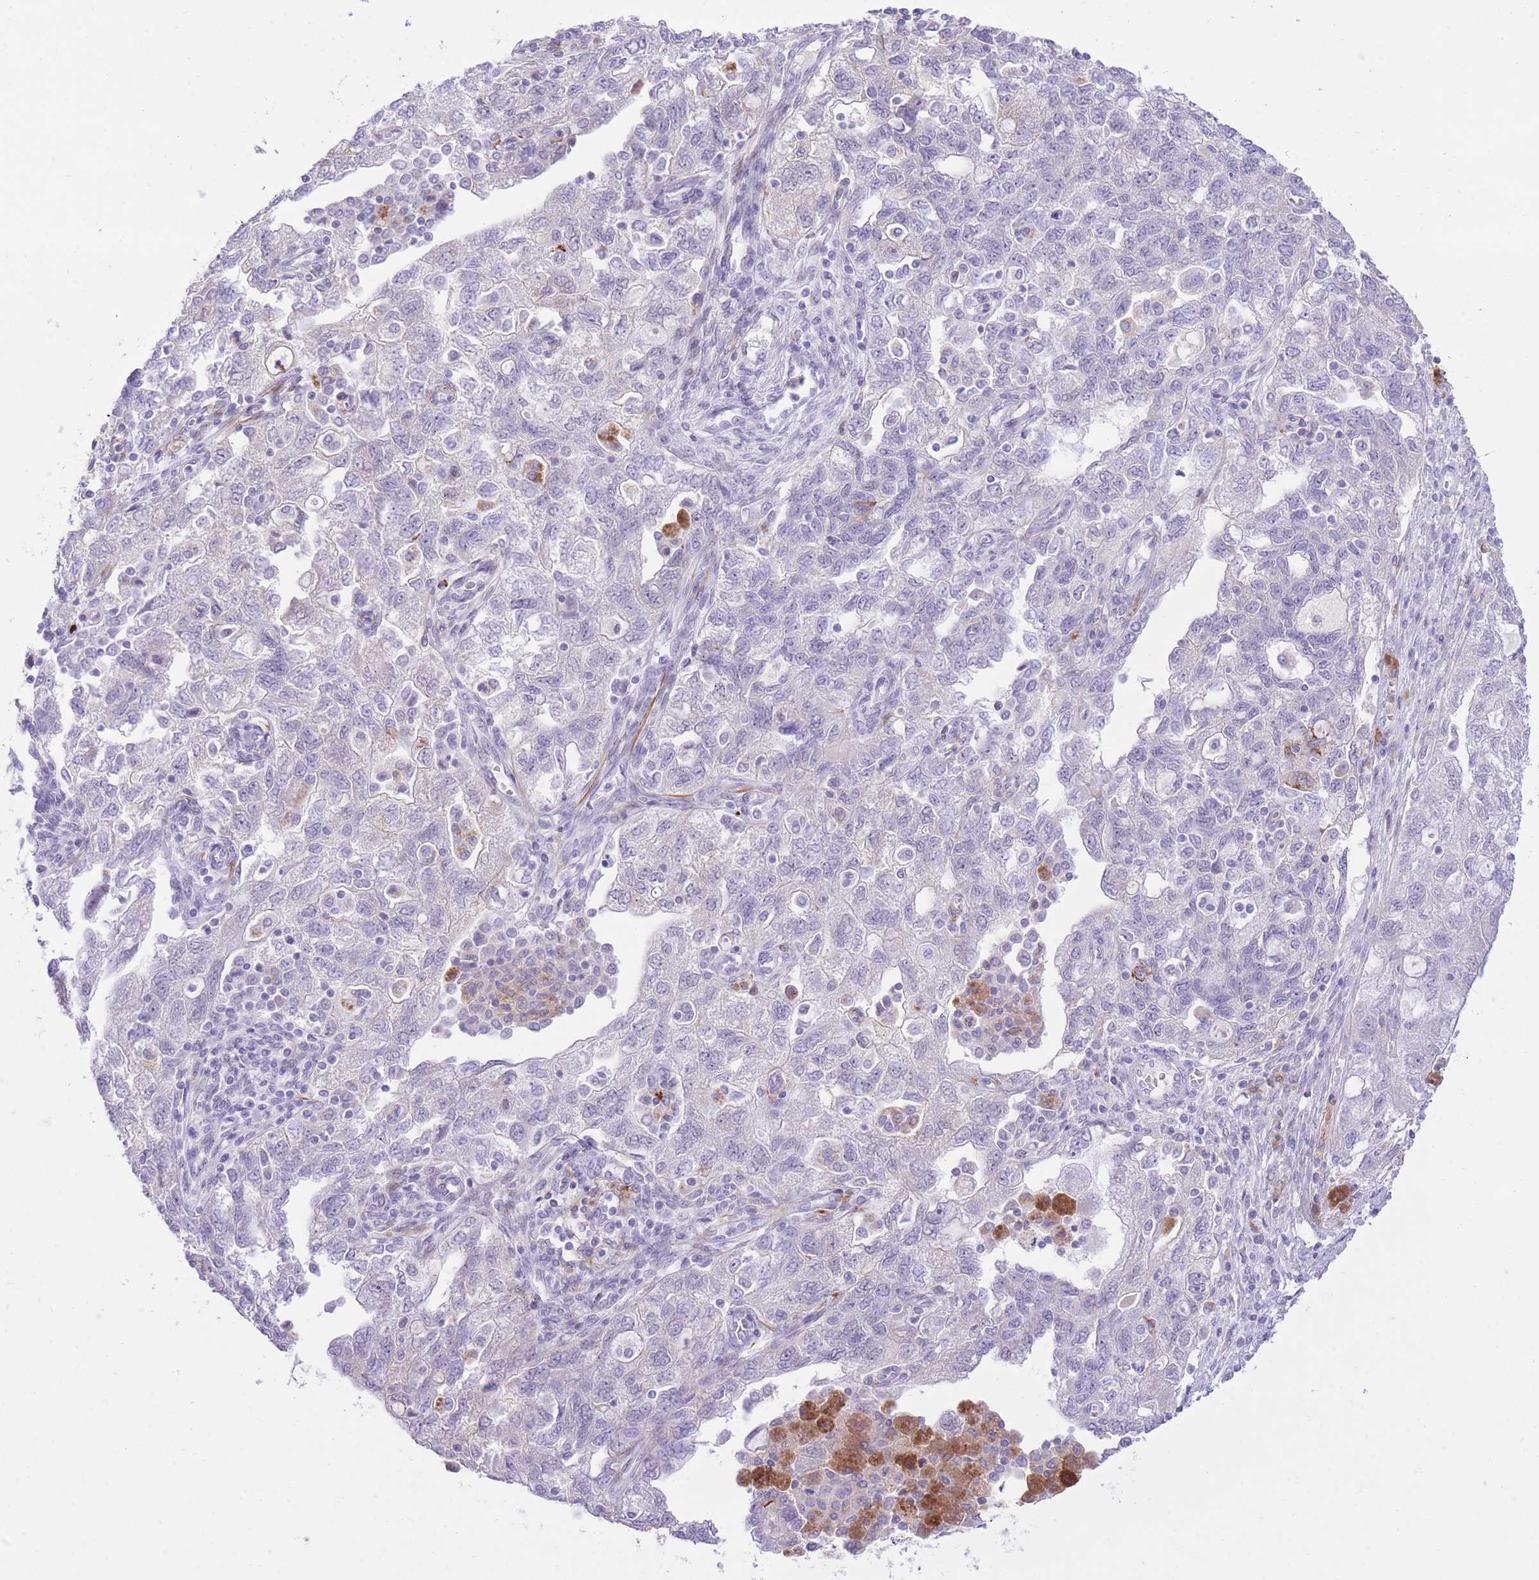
{"staining": {"intensity": "negative", "quantity": "none", "location": "none"}, "tissue": "ovarian cancer", "cell_type": "Tumor cells", "image_type": "cancer", "snomed": [{"axis": "morphology", "description": "Carcinoma, NOS"}, {"axis": "morphology", "description": "Cystadenocarcinoma, serous, NOS"}, {"axis": "topography", "description": "Ovary"}], "caption": "Immunohistochemistry (IHC) image of ovarian cancer (serous cystadenocarcinoma) stained for a protein (brown), which shows no staining in tumor cells.", "gene": "MEIS3", "patient": {"sex": "female", "age": 69}}